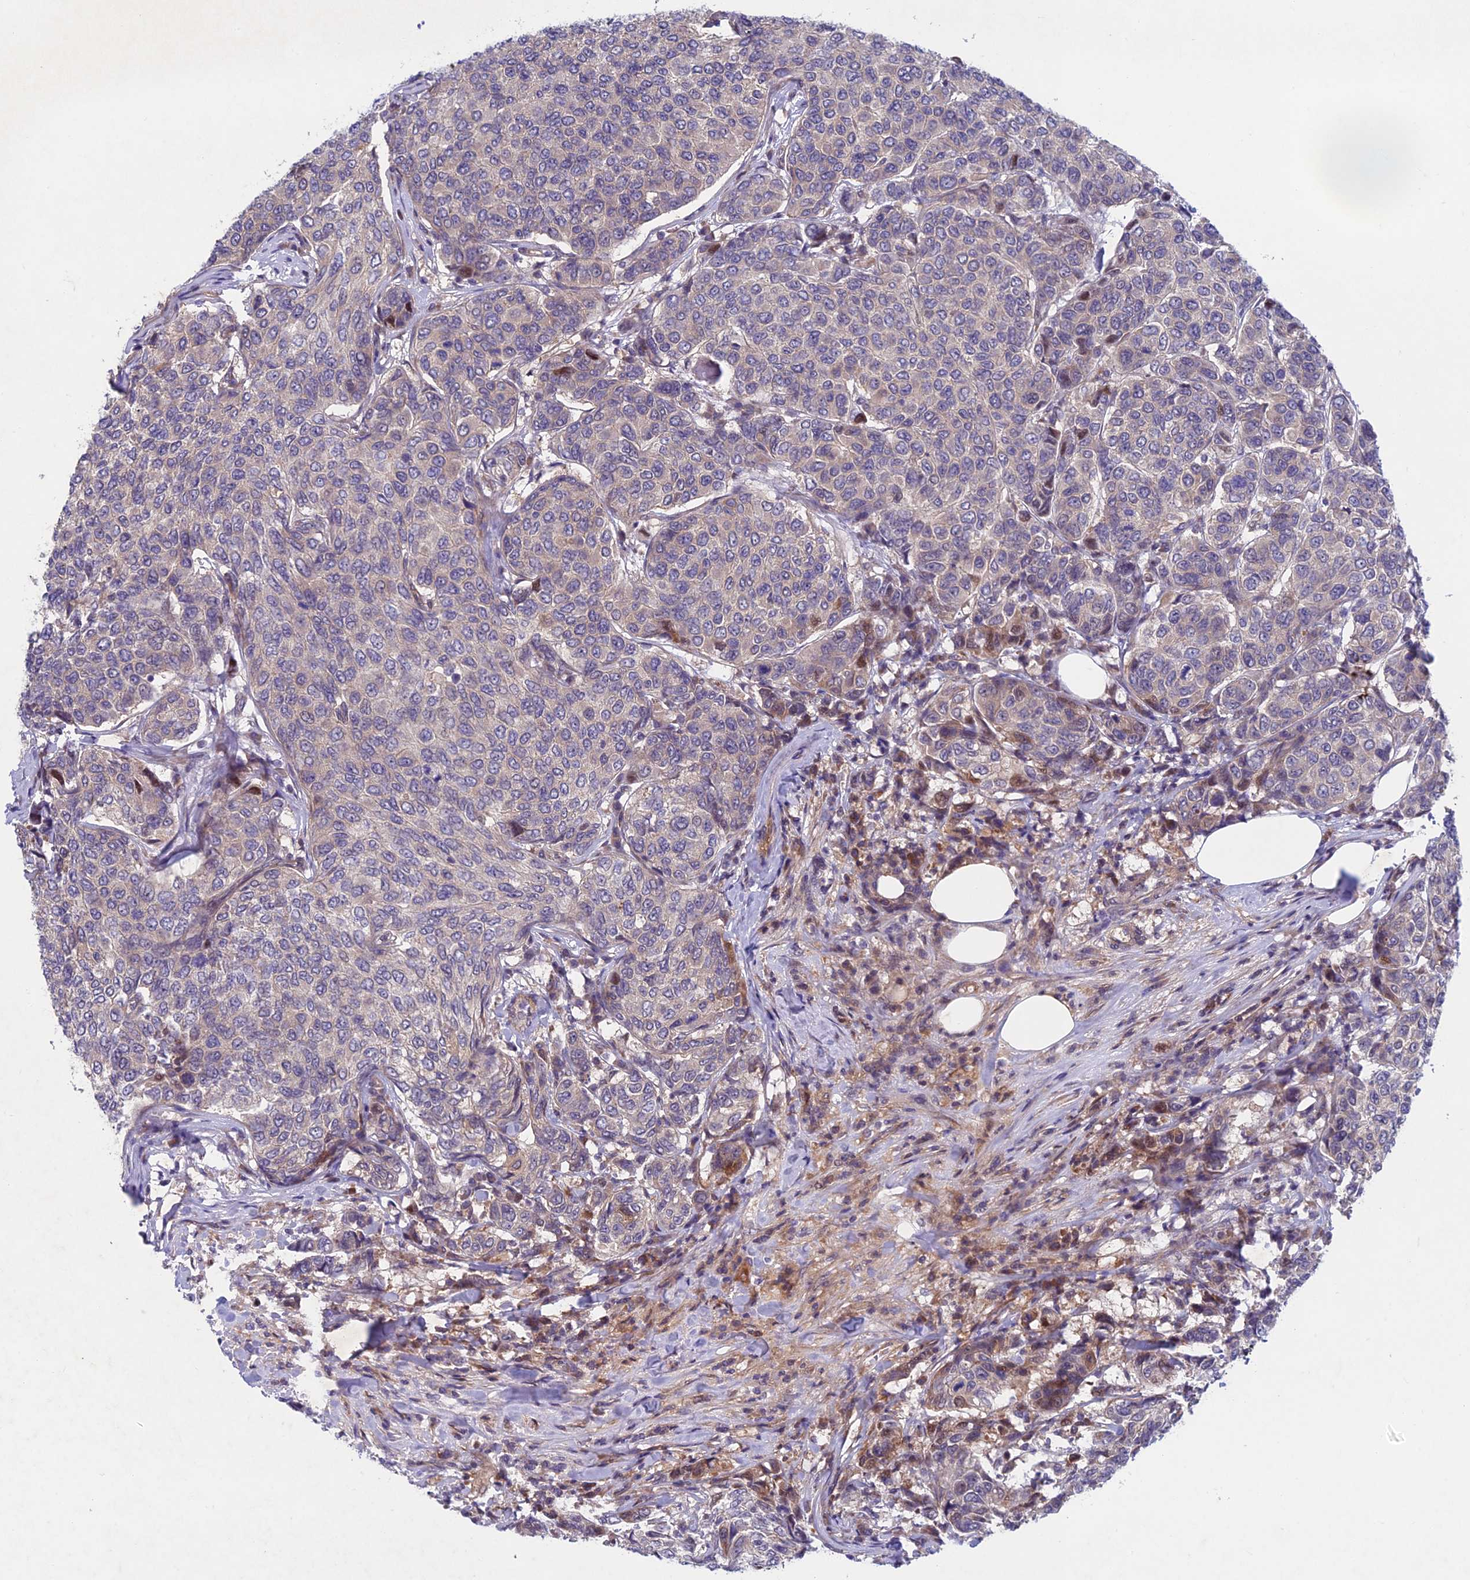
{"staining": {"intensity": "negative", "quantity": "none", "location": "none"}, "tissue": "breast cancer", "cell_type": "Tumor cells", "image_type": "cancer", "snomed": [{"axis": "morphology", "description": "Duct carcinoma"}, {"axis": "topography", "description": "Breast"}], "caption": "Tumor cells are negative for protein expression in human breast cancer (invasive ductal carcinoma).", "gene": "PTHLH", "patient": {"sex": "female", "age": 55}}